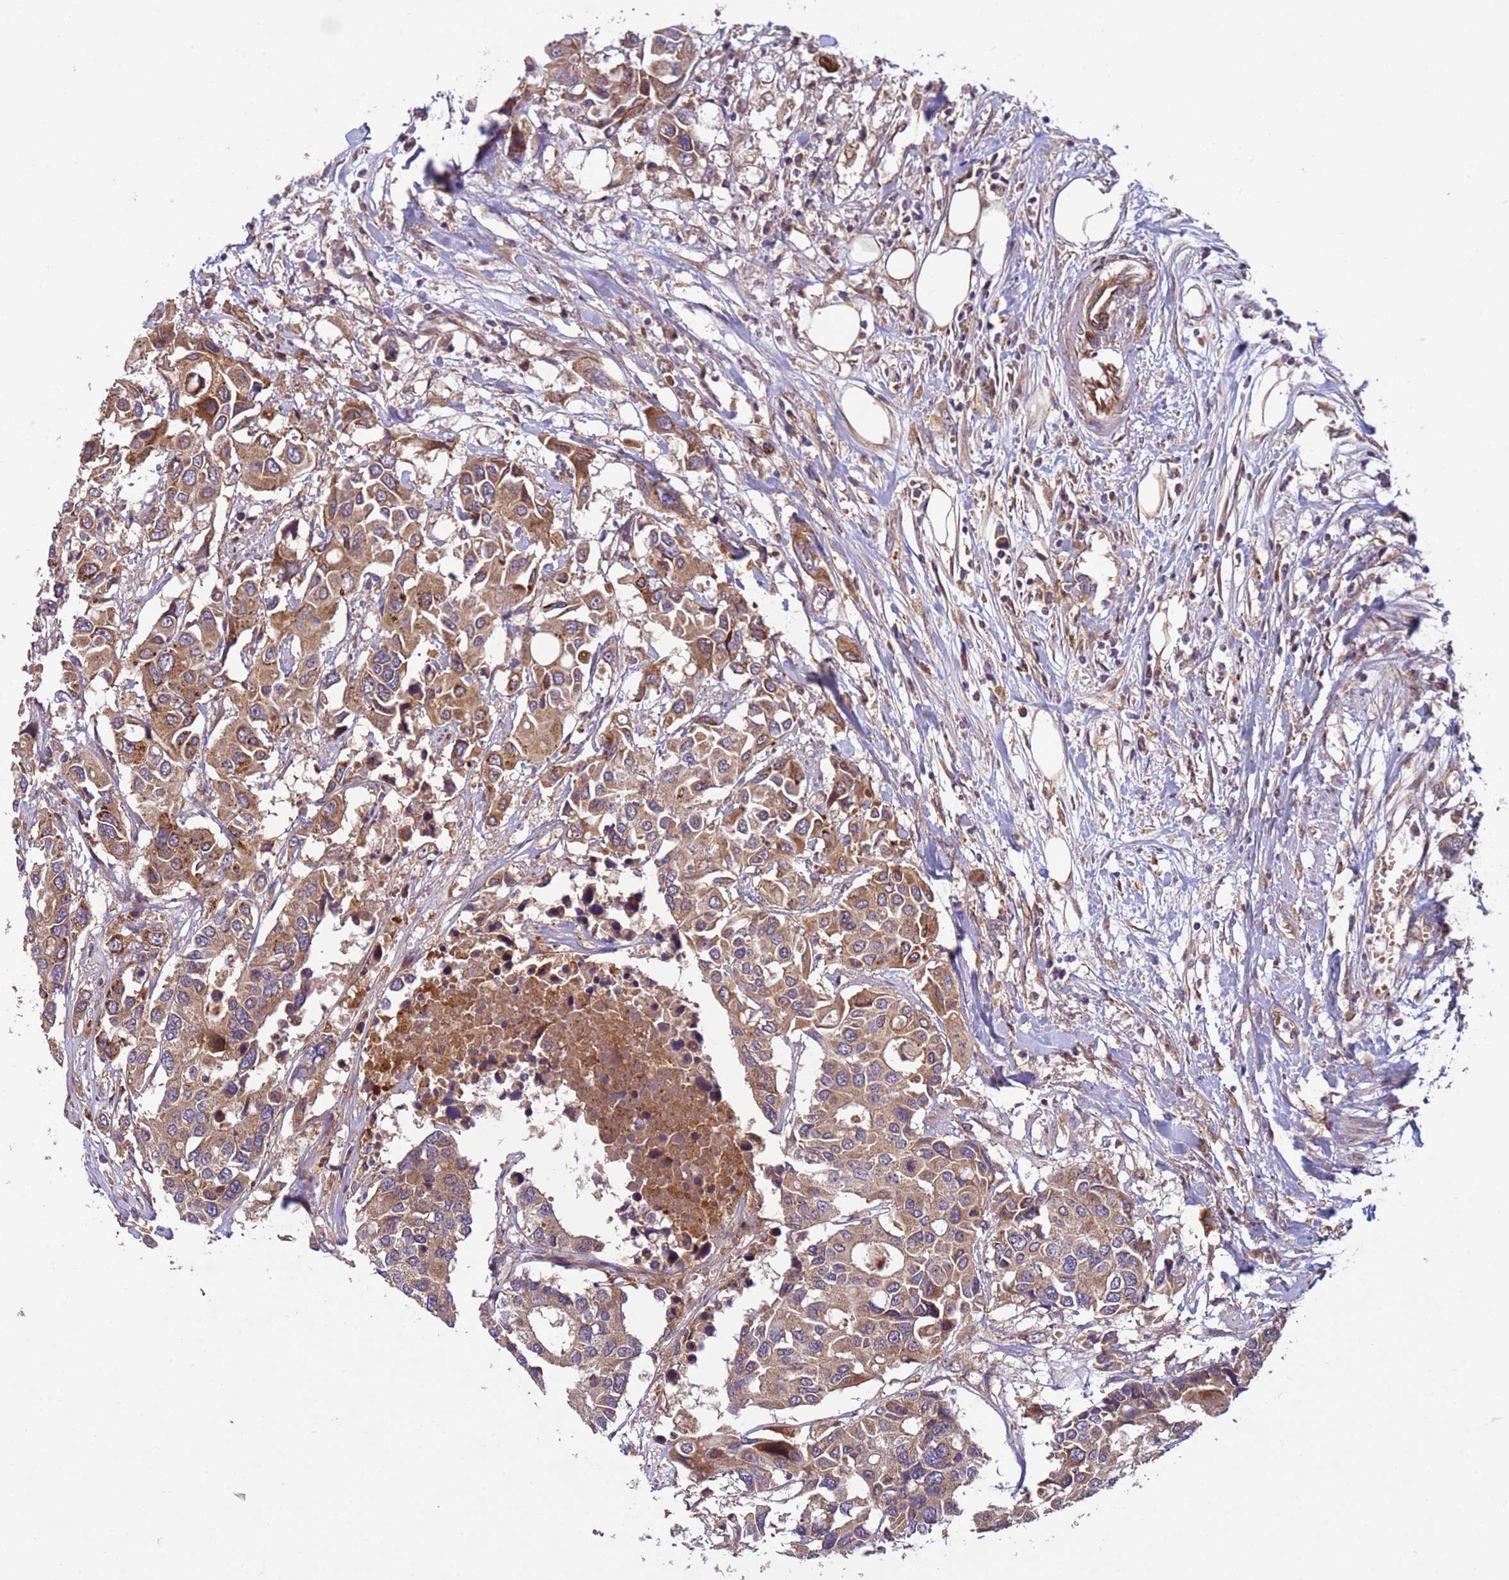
{"staining": {"intensity": "moderate", "quantity": ">75%", "location": "cytoplasmic/membranous"}, "tissue": "colorectal cancer", "cell_type": "Tumor cells", "image_type": "cancer", "snomed": [{"axis": "morphology", "description": "Adenocarcinoma, NOS"}, {"axis": "topography", "description": "Colon"}], "caption": "A medium amount of moderate cytoplasmic/membranous positivity is identified in approximately >75% of tumor cells in colorectal cancer (adenocarcinoma) tissue. The protein of interest is shown in brown color, while the nuclei are stained blue.", "gene": "RAB10", "patient": {"sex": "male", "age": 77}}